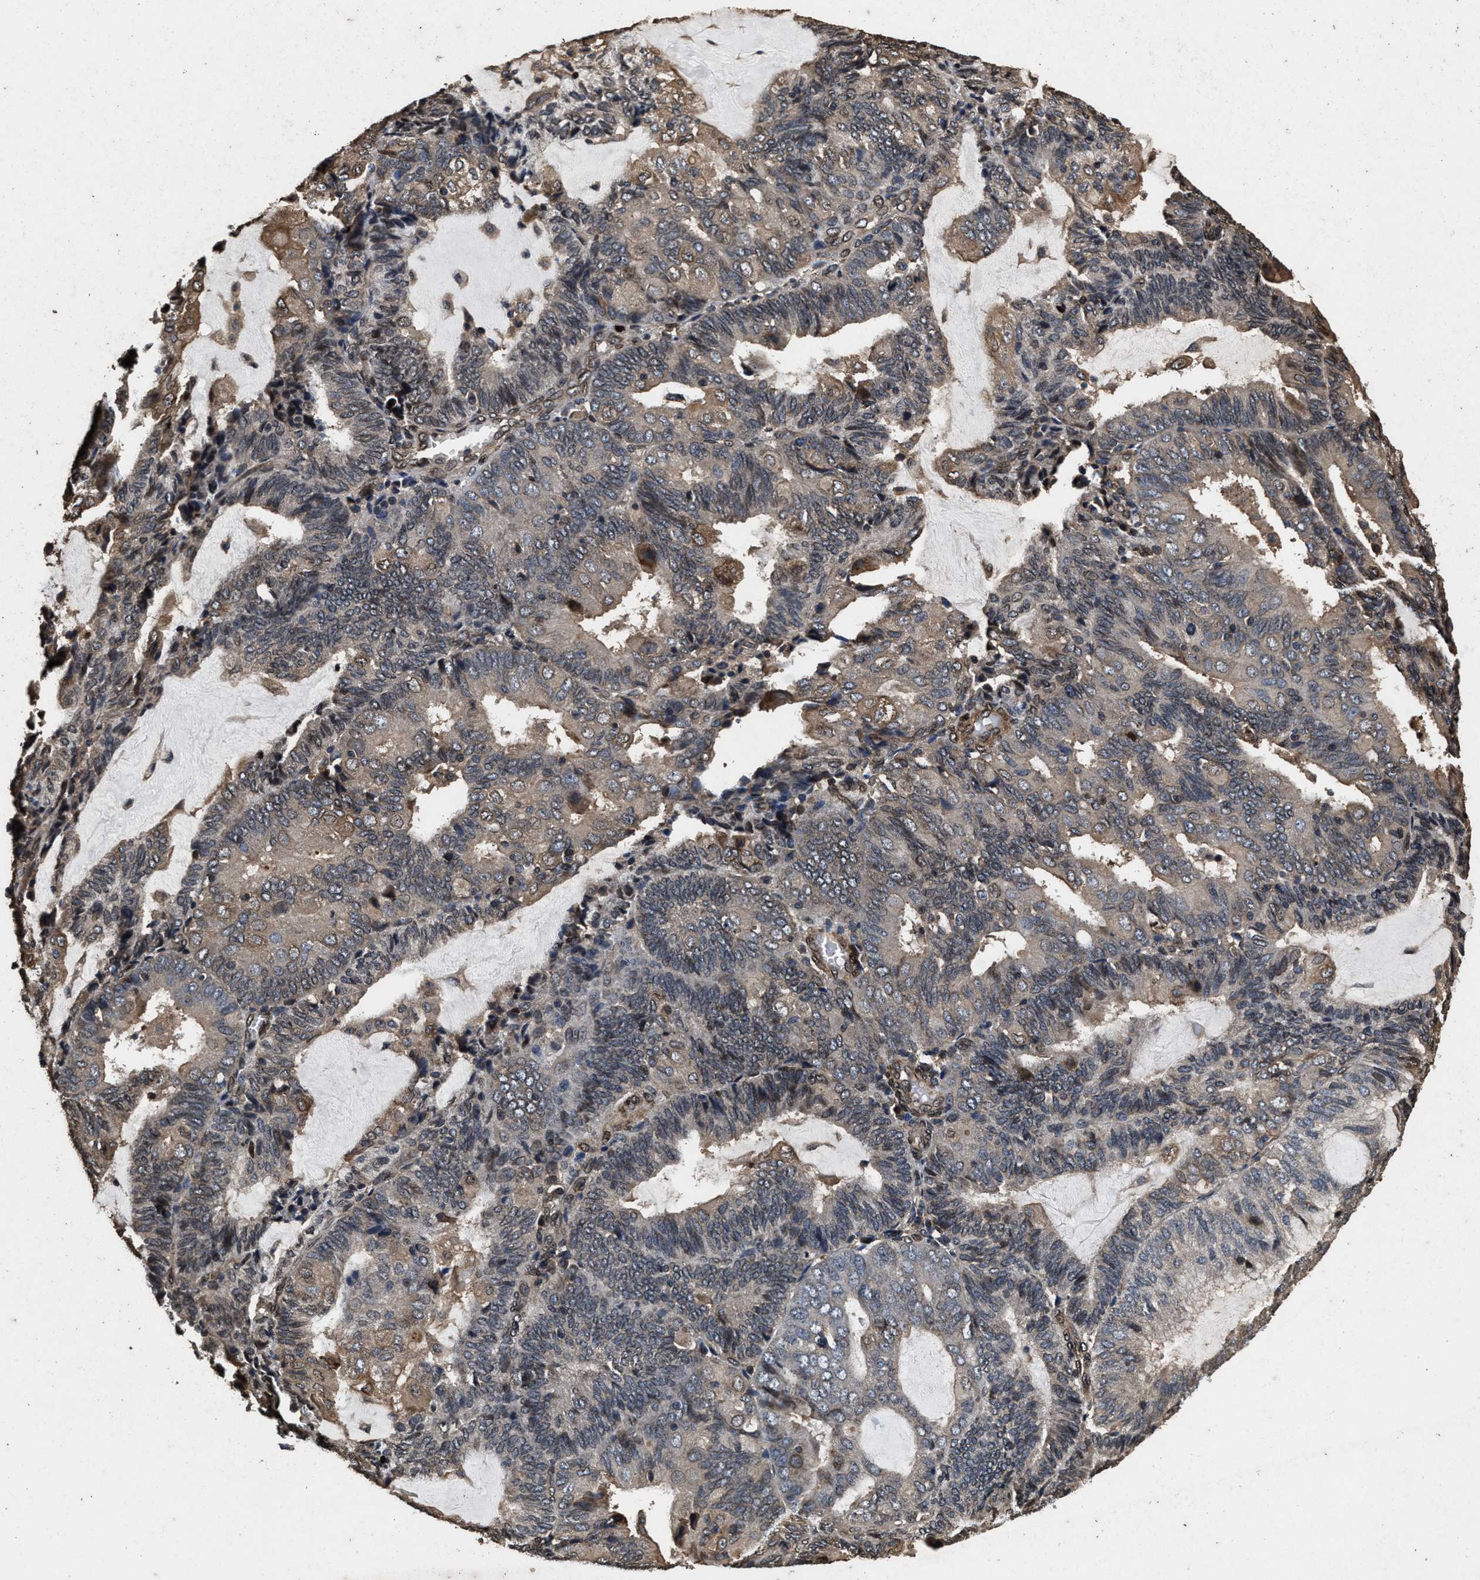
{"staining": {"intensity": "weak", "quantity": "<25%", "location": "cytoplasmic/membranous"}, "tissue": "endometrial cancer", "cell_type": "Tumor cells", "image_type": "cancer", "snomed": [{"axis": "morphology", "description": "Adenocarcinoma, NOS"}, {"axis": "topography", "description": "Endometrium"}], "caption": "This is an IHC image of endometrial adenocarcinoma. There is no positivity in tumor cells.", "gene": "ACCS", "patient": {"sex": "female", "age": 81}}